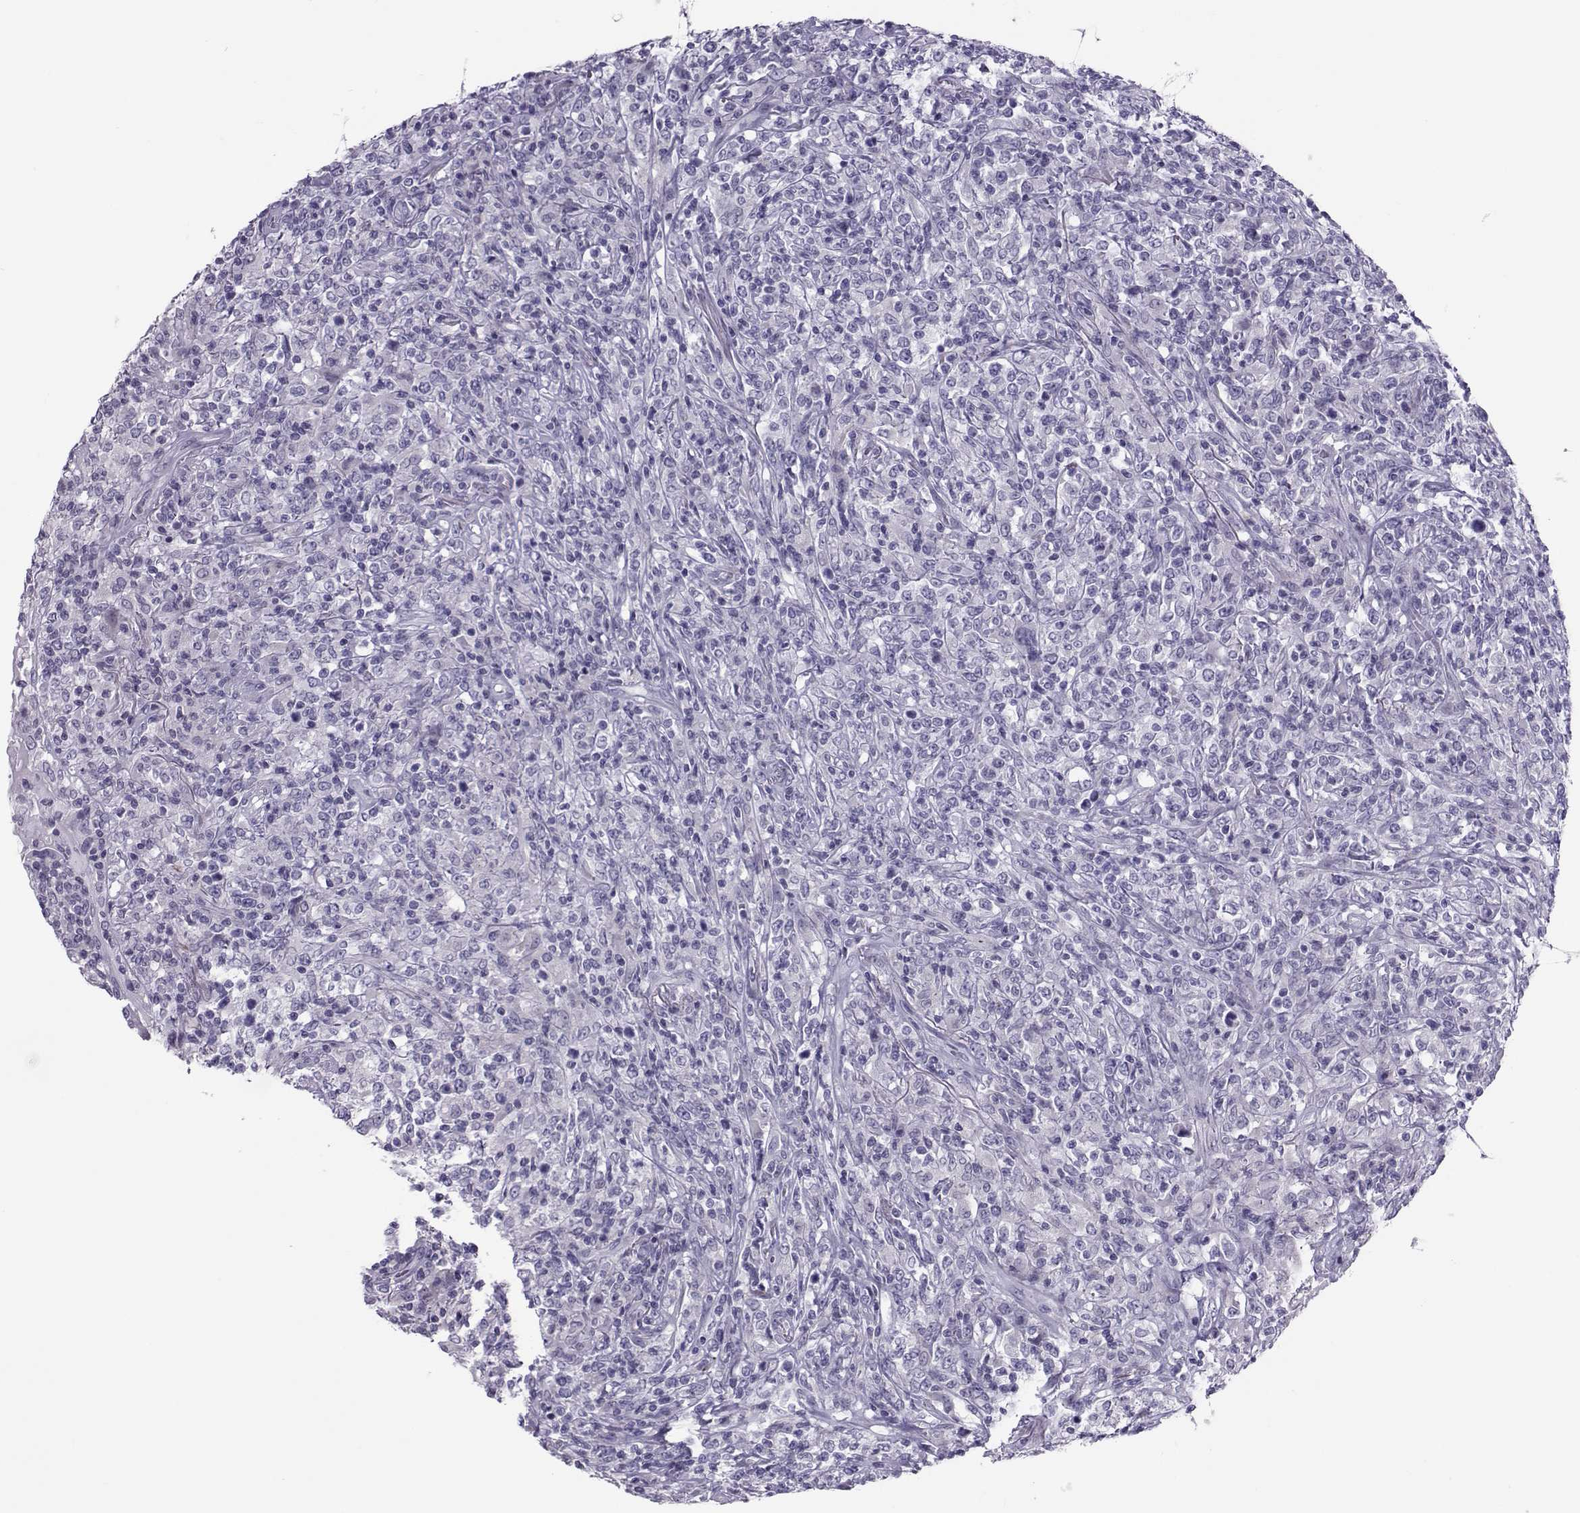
{"staining": {"intensity": "negative", "quantity": "none", "location": "none"}, "tissue": "lymphoma", "cell_type": "Tumor cells", "image_type": "cancer", "snomed": [{"axis": "morphology", "description": "Malignant lymphoma, non-Hodgkin's type, High grade"}, {"axis": "topography", "description": "Lung"}], "caption": "Immunohistochemistry photomicrograph of neoplastic tissue: high-grade malignant lymphoma, non-Hodgkin's type stained with DAB displays no significant protein staining in tumor cells.", "gene": "TRPM7", "patient": {"sex": "male", "age": 79}}